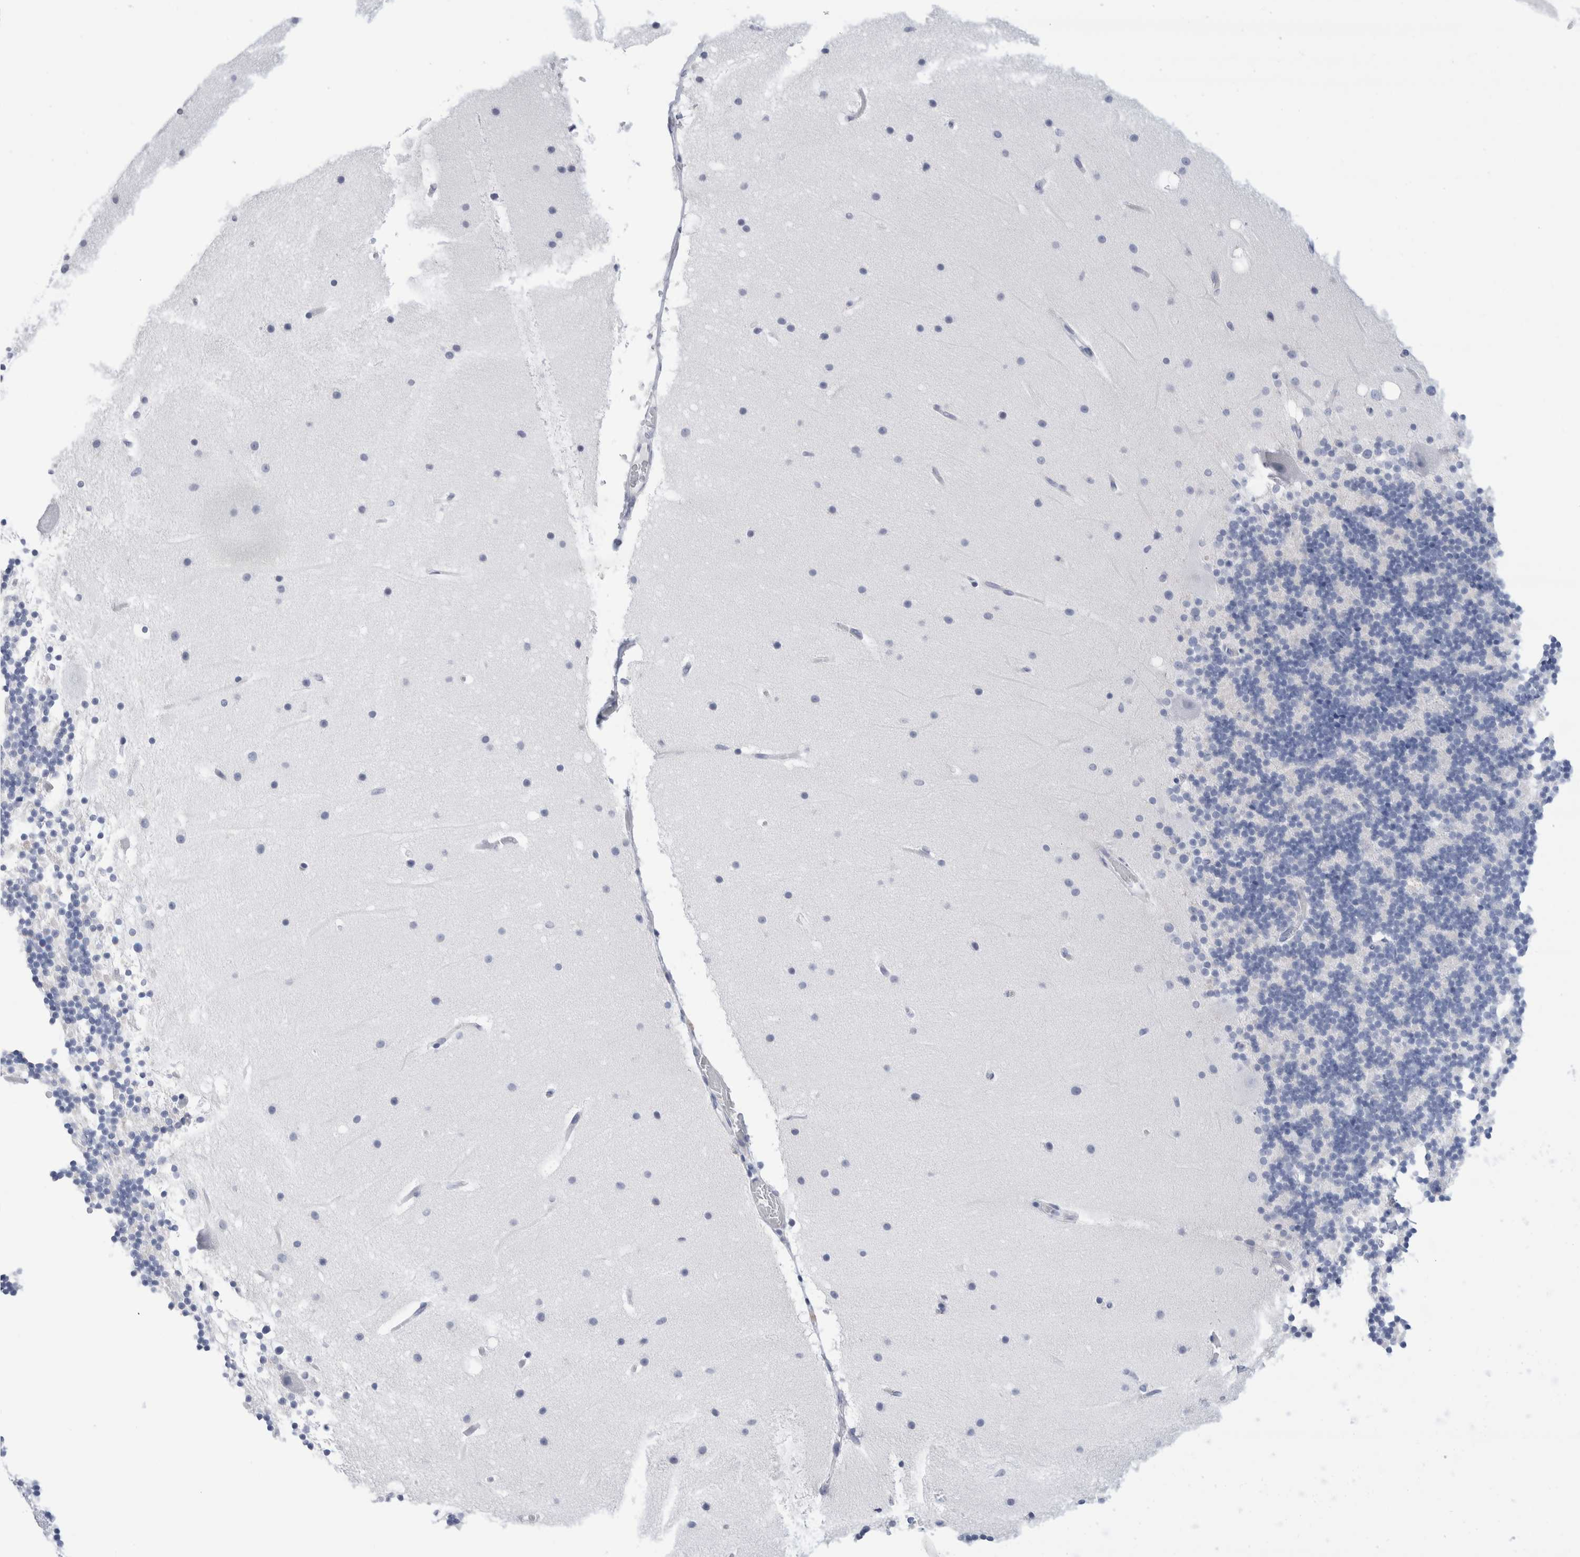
{"staining": {"intensity": "negative", "quantity": "none", "location": "none"}, "tissue": "cerebellum", "cell_type": "Cells in granular layer", "image_type": "normal", "snomed": [{"axis": "morphology", "description": "Normal tissue, NOS"}, {"axis": "topography", "description": "Cerebellum"}], "caption": "Immunohistochemical staining of unremarkable cerebellum exhibits no significant staining in cells in granular layer. (Immunohistochemistry (ihc), brightfield microscopy, high magnification).", "gene": "ECHDC2", "patient": {"sex": "male", "age": 57}}